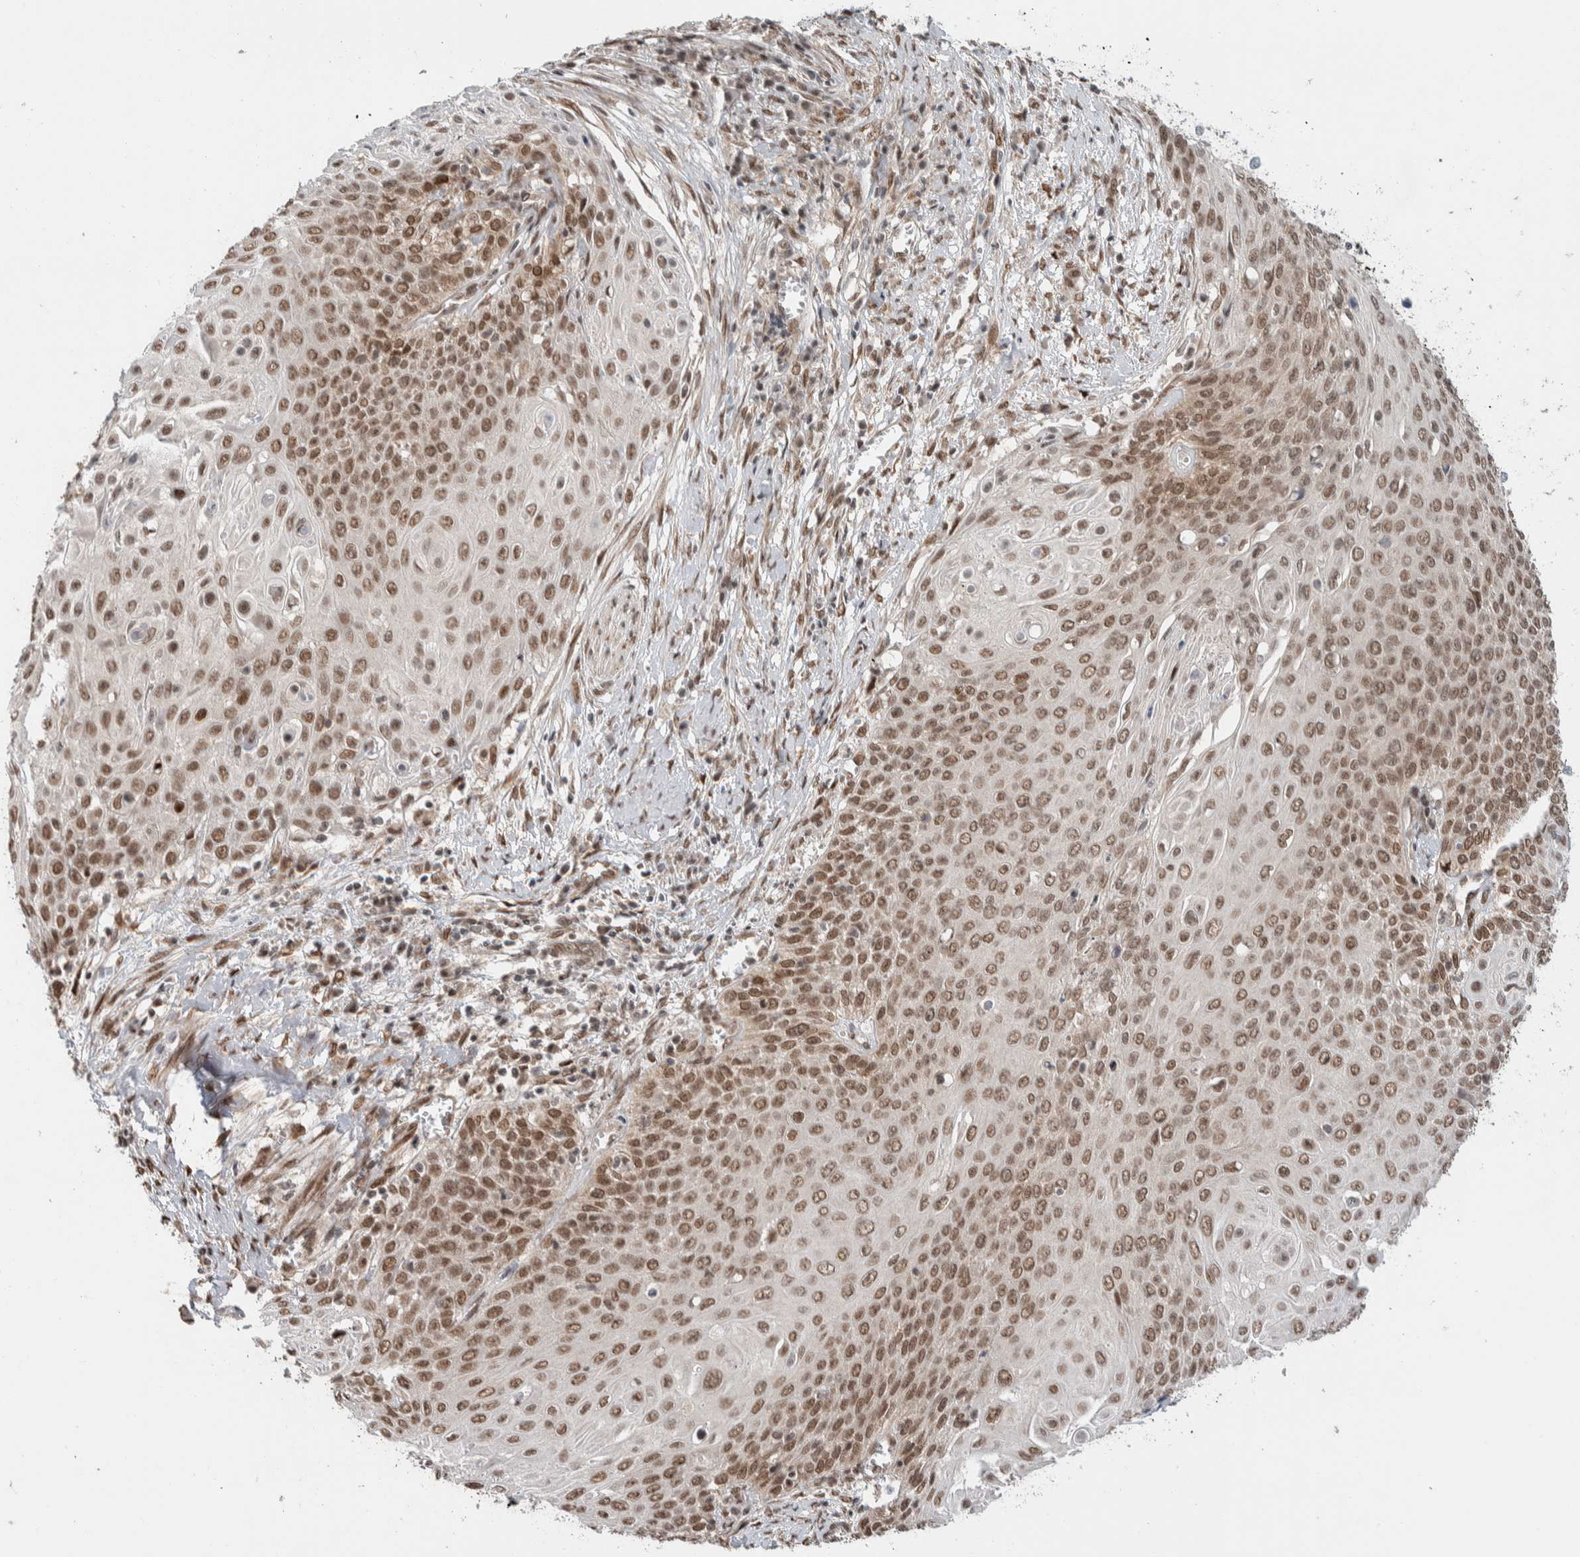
{"staining": {"intensity": "moderate", "quantity": ">75%", "location": "nuclear"}, "tissue": "cervical cancer", "cell_type": "Tumor cells", "image_type": "cancer", "snomed": [{"axis": "morphology", "description": "Squamous cell carcinoma, NOS"}, {"axis": "topography", "description": "Cervix"}], "caption": "Protein expression analysis of human cervical squamous cell carcinoma reveals moderate nuclear staining in about >75% of tumor cells.", "gene": "TNRC18", "patient": {"sex": "female", "age": 39}}